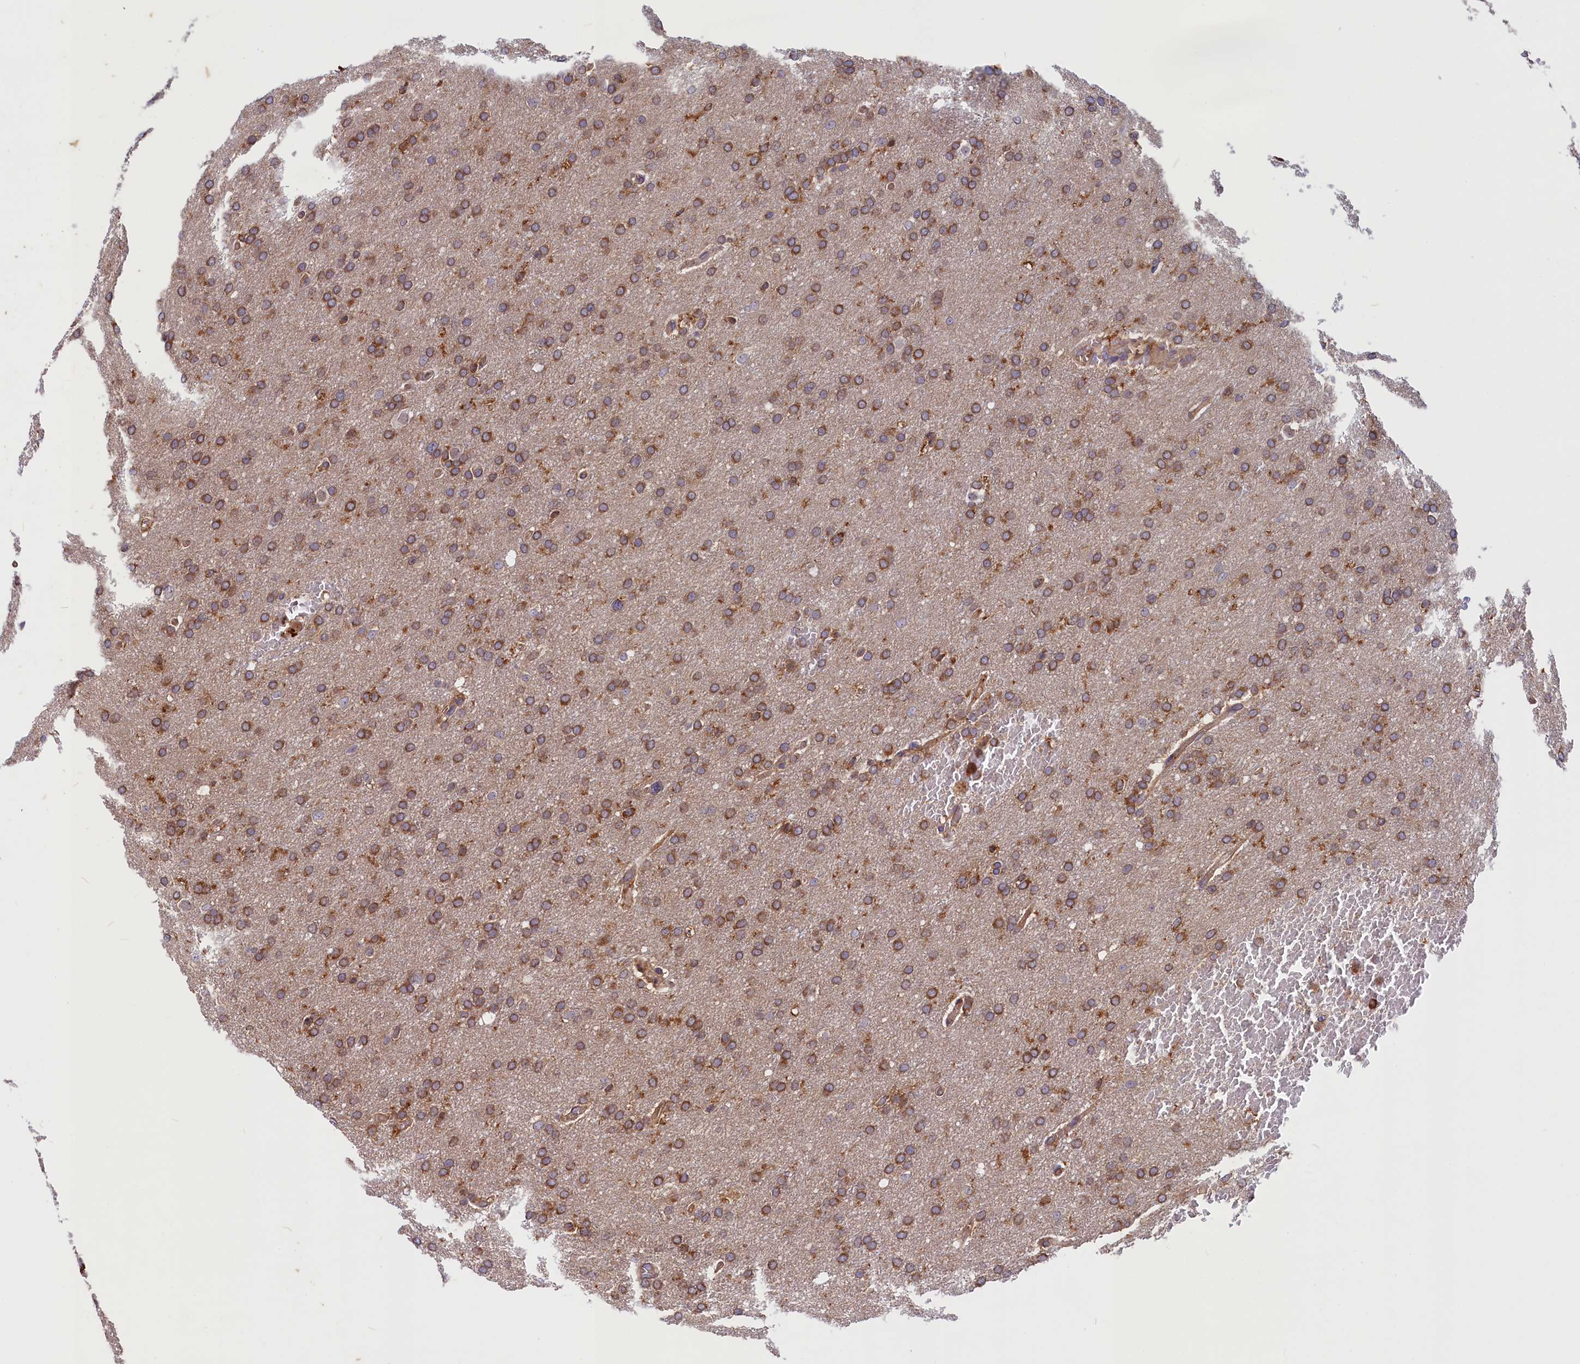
{"staining": {"intensity": "moderate", "quantity": ">75%", "location": "cytoplasmic/membranous"}, "tissue": "glioma", "cell_type": "Tumor cells", "image_type": "cancer", "snomed": [{"axis": "morphology", "description": "Glioma, malignant, High grade"}, {"axis": "topography", "description": "Cerebral cortex"}], "caption": "Malignant glioma (high-grade) stained with a protein marker reveals moderate staining in tumor cells.", "gene": "MYO9B", "patient": {"sex": "female", "age": 36}}